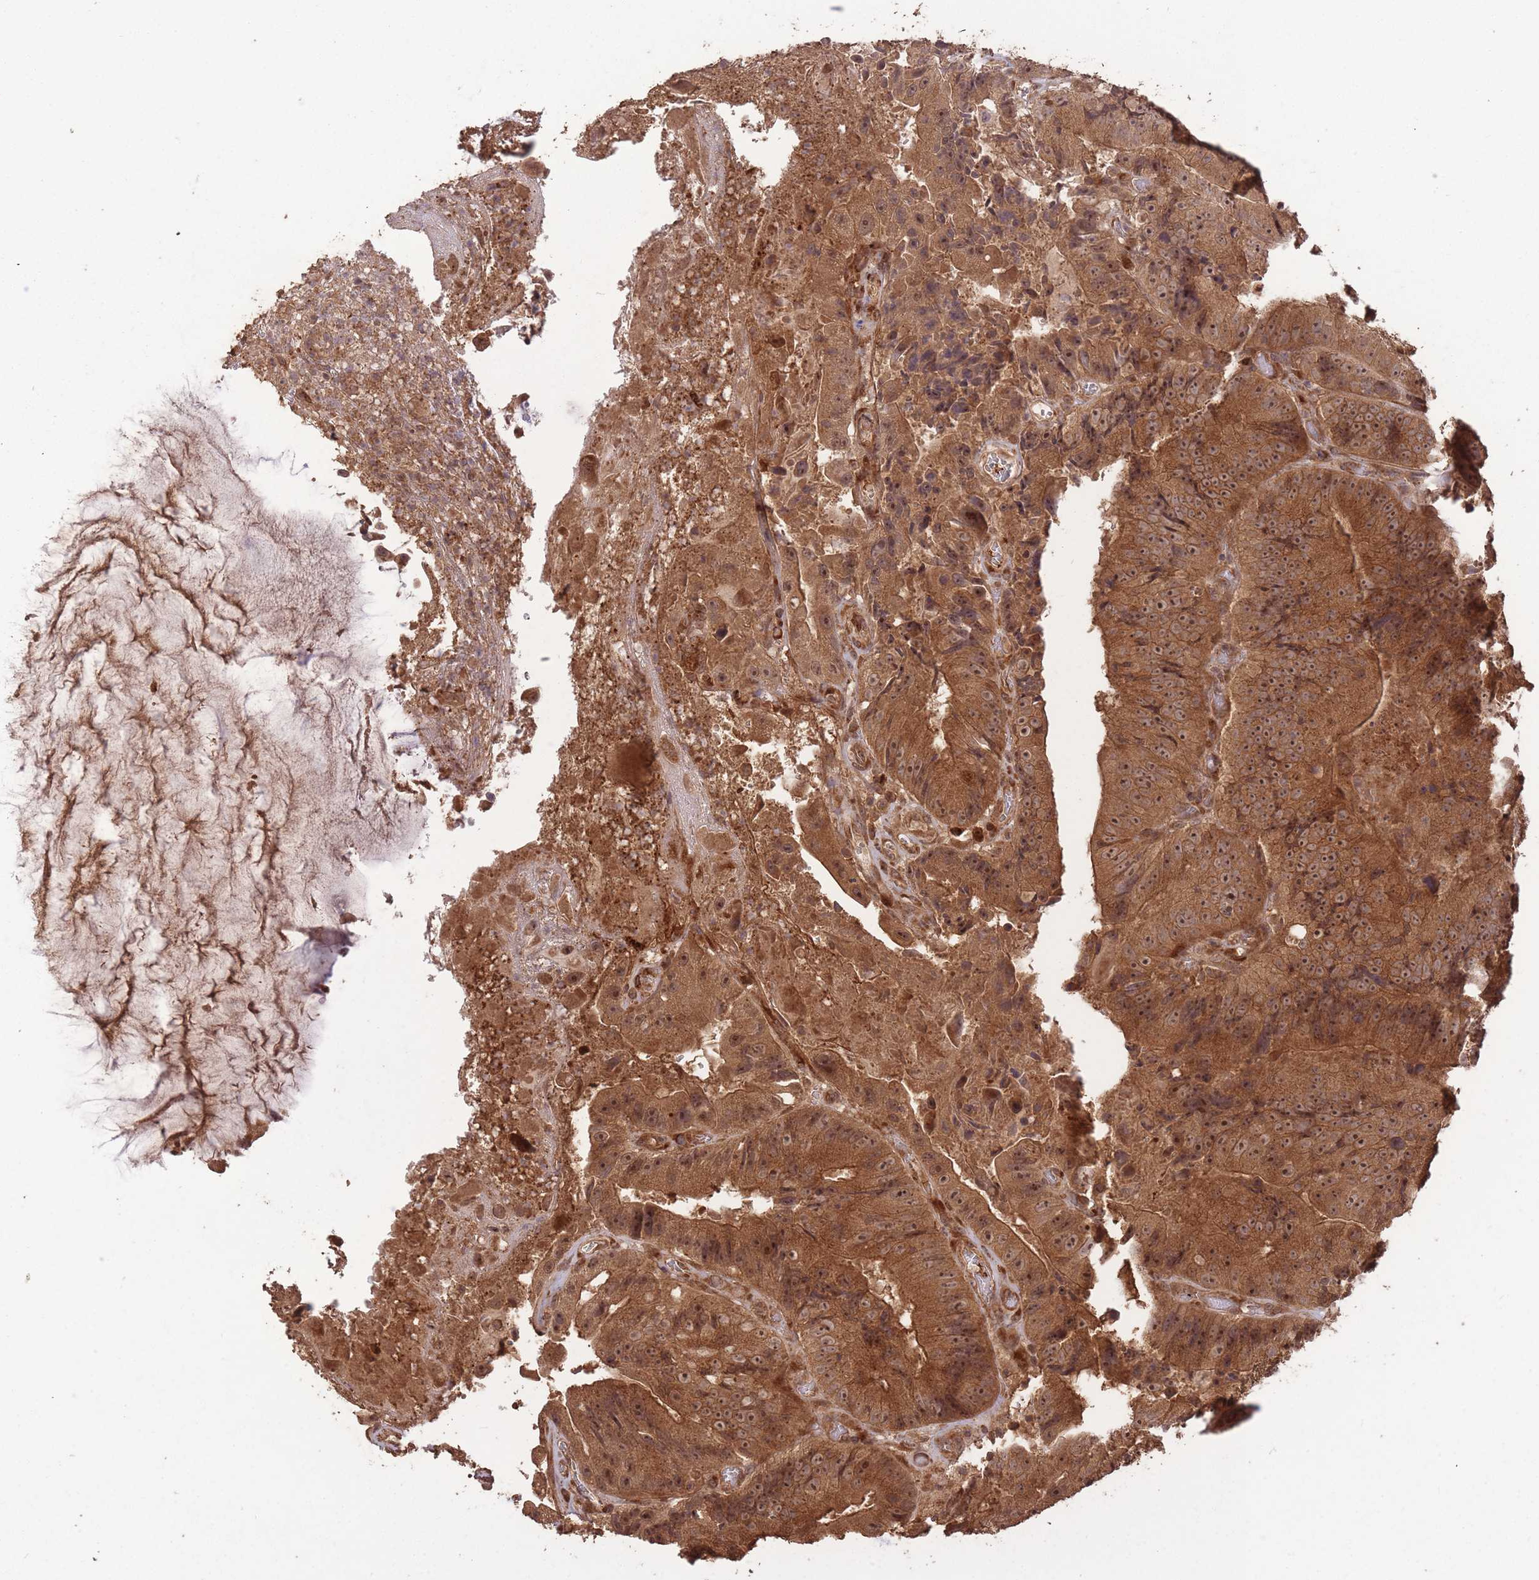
{"staining": {"intensity": "strong", "quantity": ">75%", "location": "cytoplasmic/membranous,nuclear"}, "tissue": "colorectal cancer", "cell_type": "Tumor cells", "image_type": "cancer", "snomed": [{"axis": "morphology", "description": "Adenocarcinoma, NOS"}, {"axis": "topography", "description": "Colon"}], "caption": "Colorectal cancer (adenocarcinoma) stained with immunohistochemistry (IHC) demonstrates strong cytoplasmic/membranous and nuclear staining in about >75% of tumor cells.", "gene": "ERBB3", "patient": {"sex": "female", "age": 86}}